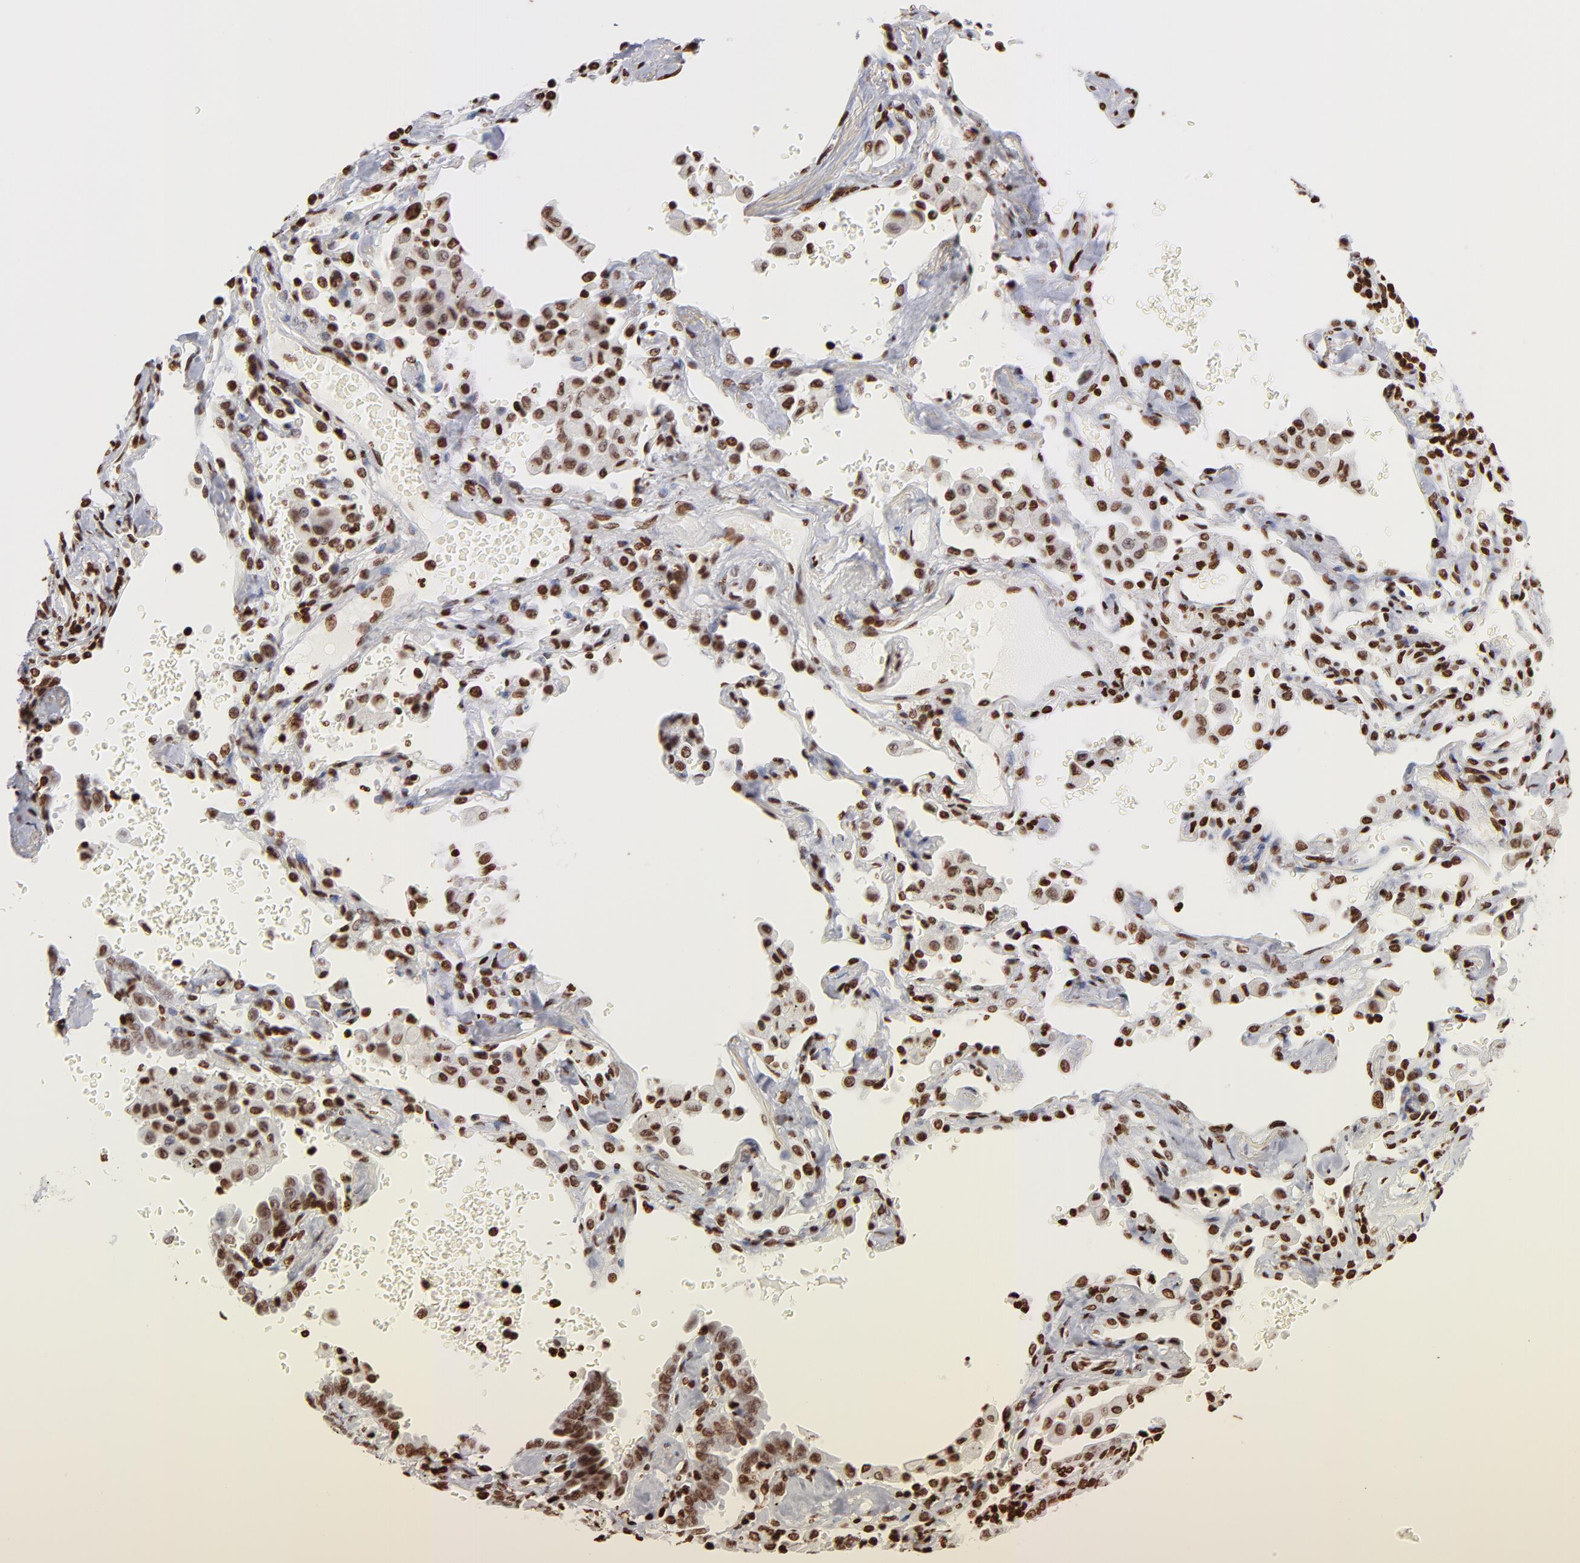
{"staining": {"intensity": "strong", "quantity": ">75%", "location": "nuclear"}, "tissue": "lung cancer", "cell_type": "Tumor cells", "image_type": "cancer", "snomed": [{"axis": "morphology", "description": "Adenocarcinoma, NOS"}, {"axis": "topography", "description": "Lung"}], "caption": "Immunohistochemistry (IHC) image of human lung cancer (adenocarcinoma) stained for a protein (brown), which displays high levels of strong nuclear positivity in about >75% of tumor cells.", "gene": "RTL4", "patient": {"sex": "female", "age": 64}}